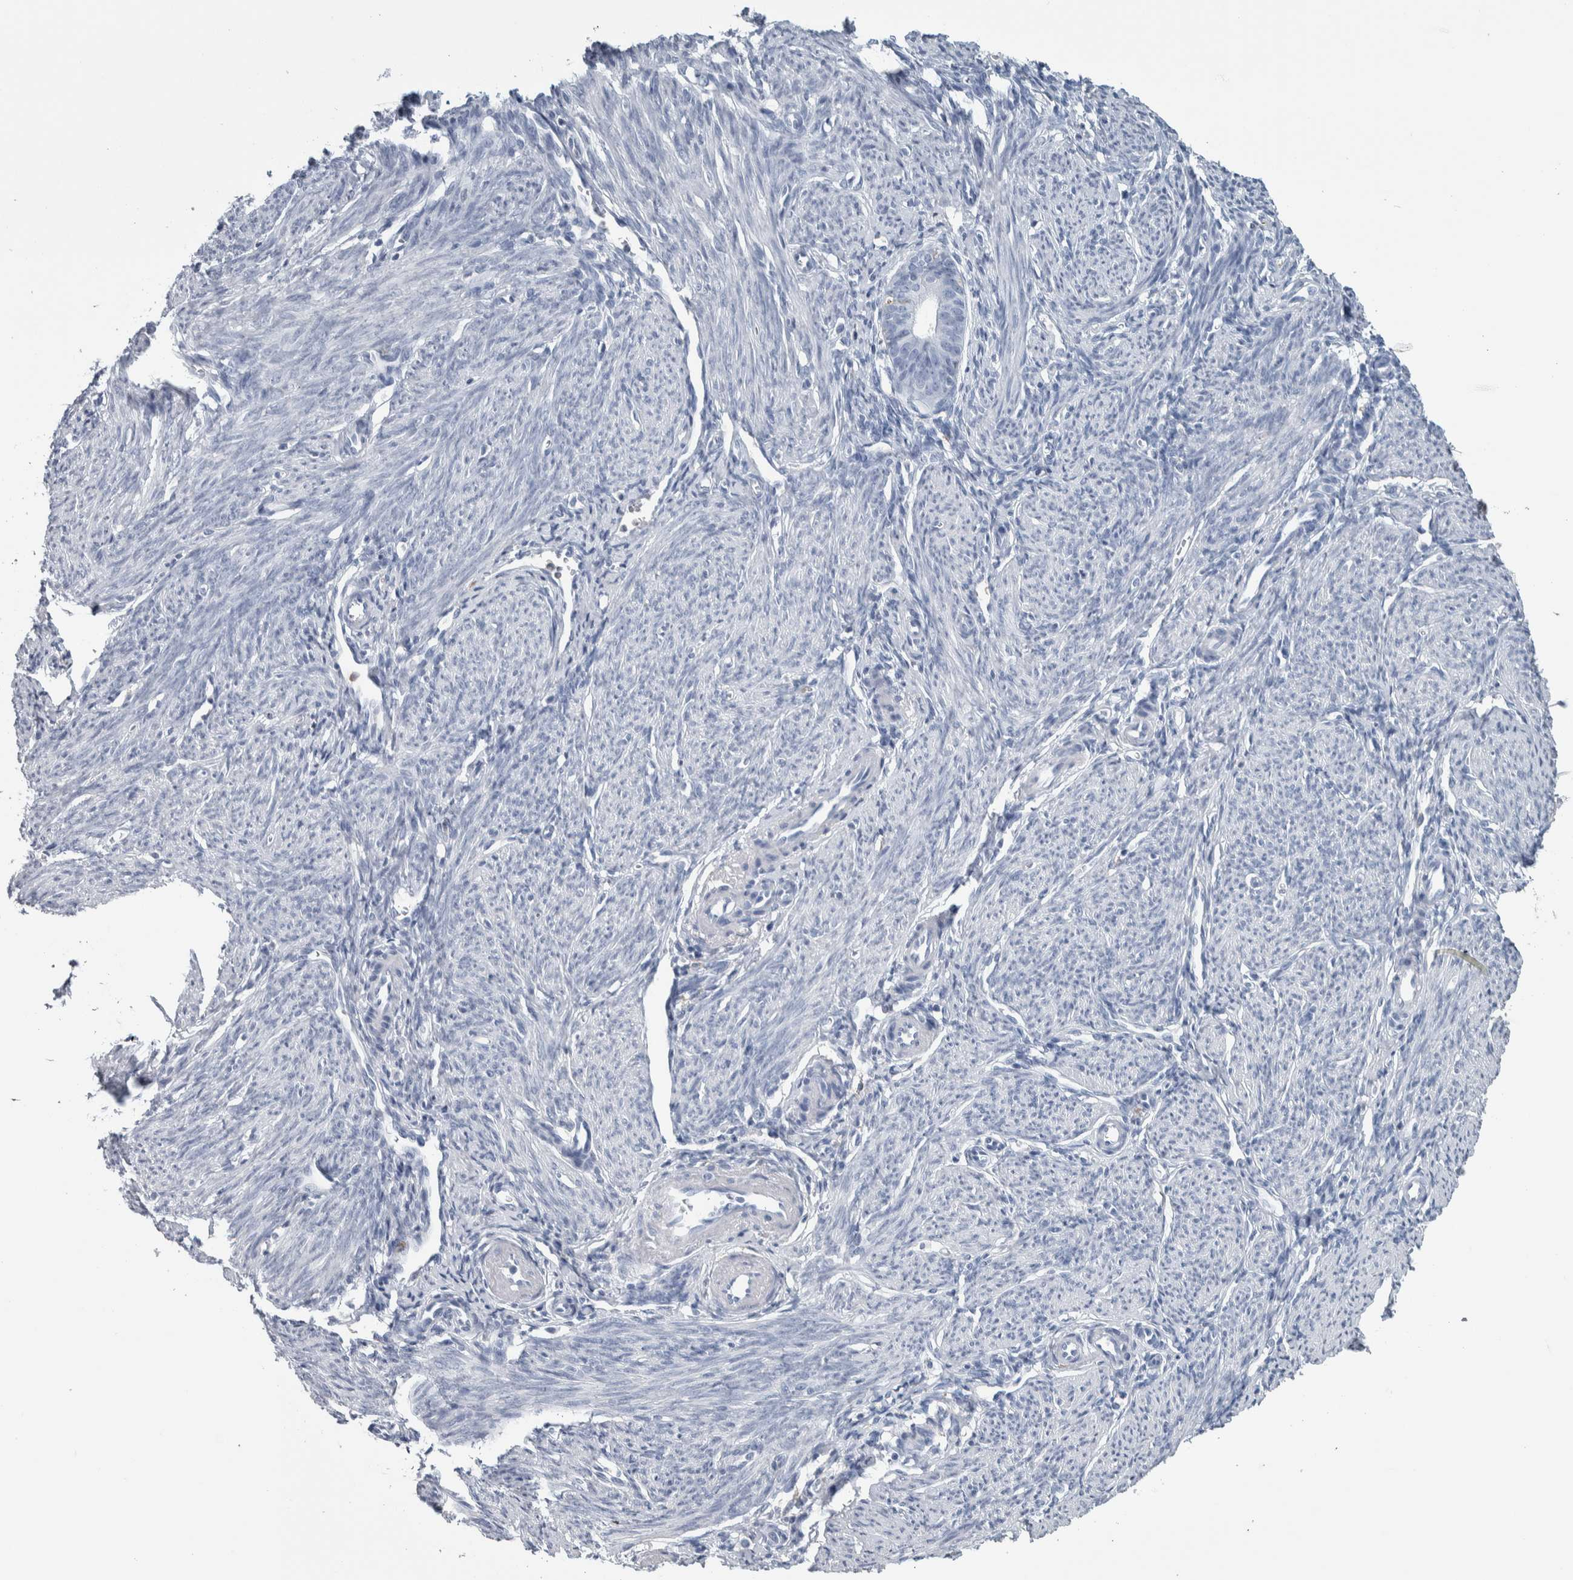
{"staining": {"intensity": "negative", "quantity": "none", "location": "none"}, "tissue": "endometrium", "cell_type": "Cells in endometrial stroma", "image_type": "normal", "snomed": [{"axis": "morphology", "description": "Normal tissue, NOS"}, {"axis": "morphology", "description": "Adenocarcinoma, NOS"}, {"axis": "topography", "description": "Endometrium"}], "caption": "IHC micrograph of normal human endometrium stained for a protein (brown), which shows no staining in cells in endometrial stroma. (Brightfield microscopy of DAB (3,3'-diaminobenzidine) immunohistochemistry (IHC) at high magnification).", "gene": "SKAP2", "patient": {"sex": "female", "age": 57}}